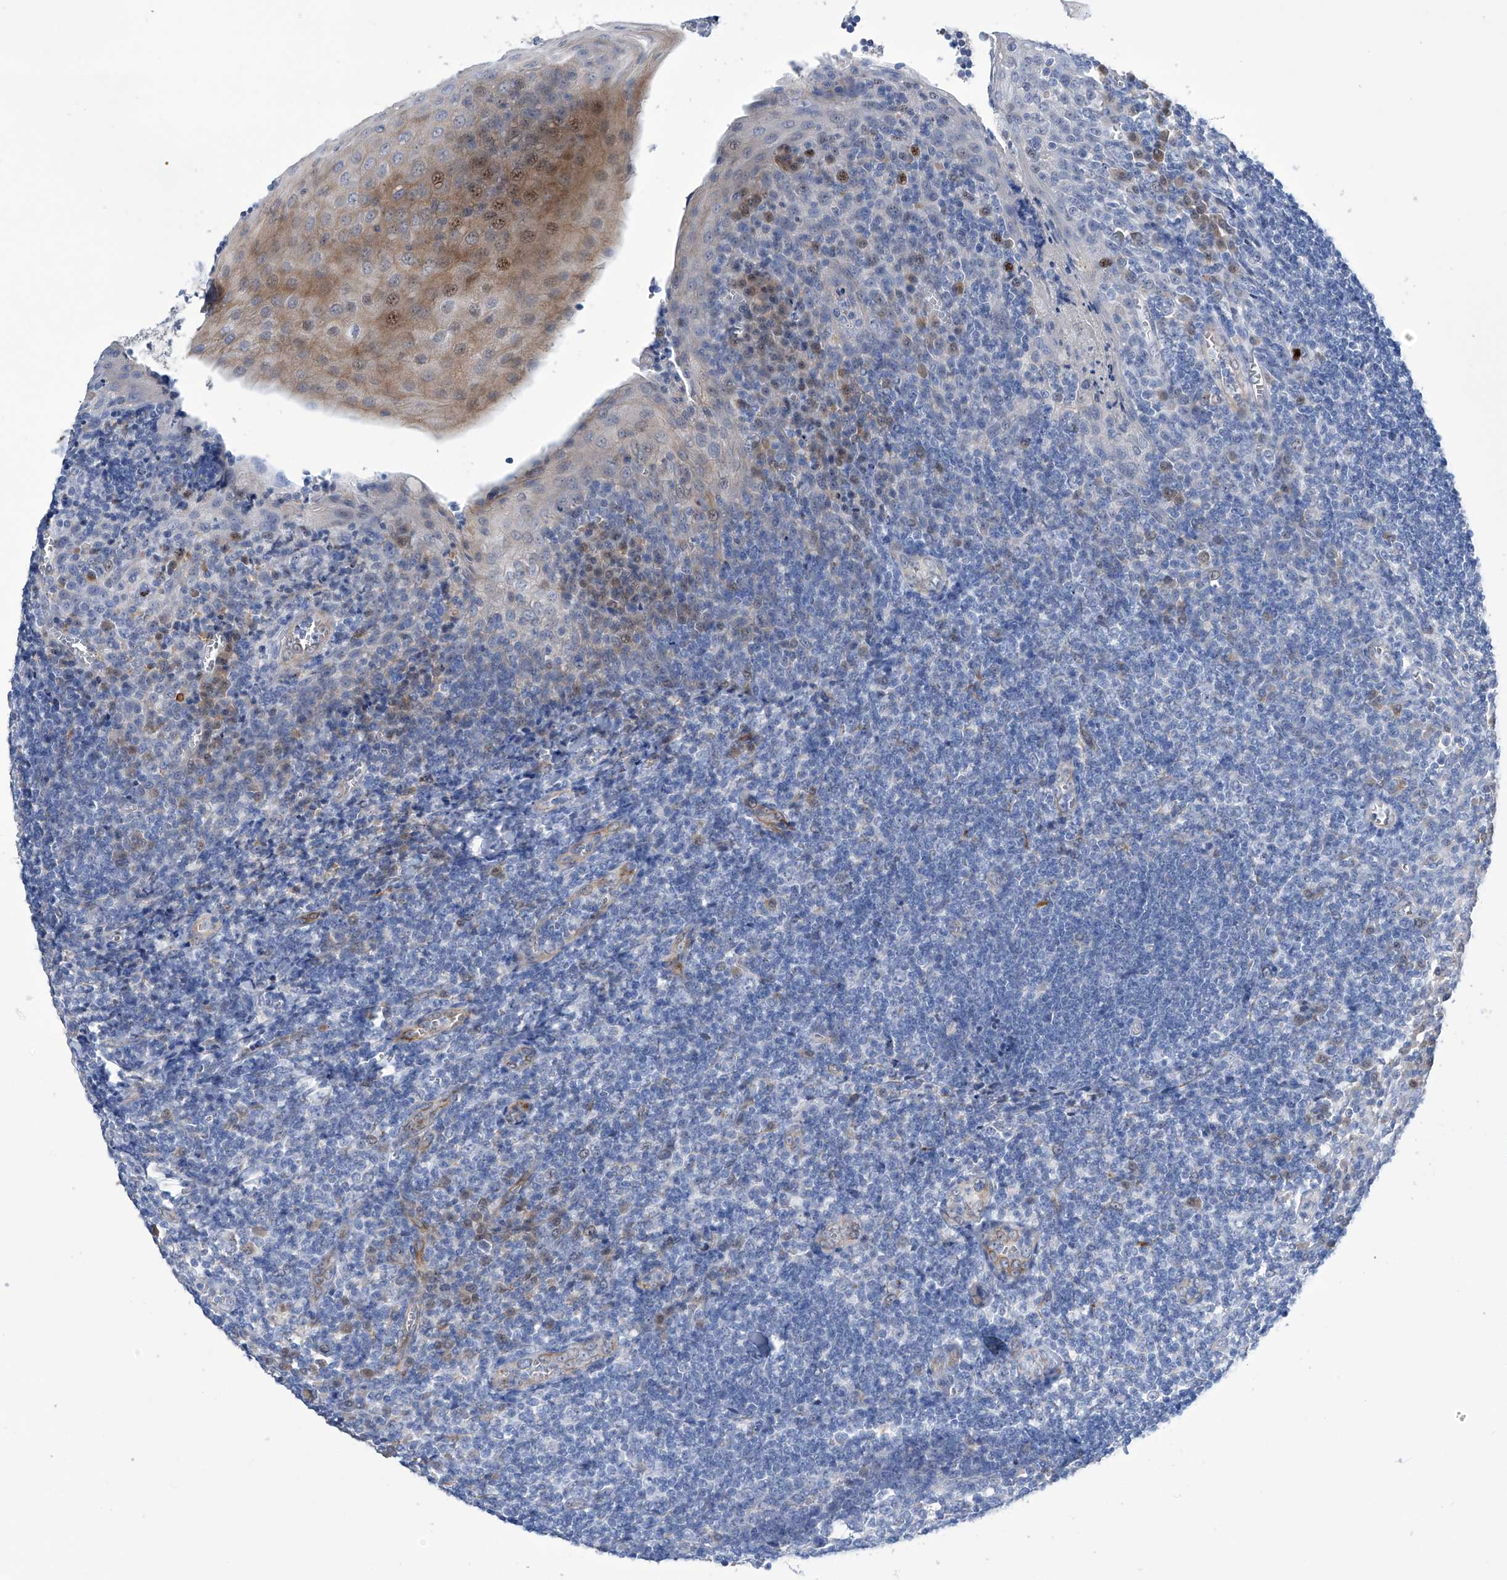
{"staining": {"intensity": "negative", "quantity": "none", "location": "none"}, "tissue": "tonsil", "cell_type": "Germinal center cells", "image_type": "normal", "snomed": [{"axis": "morphology", "description": "Normal tissue, NOS"}, {"axis": "topography", "description": "Tonsil"}], "caption": "IHC micrograph of benign human tonsil stained for a protein (brown), which shows no staining in germinal center cells.", "gene": "PGM3", "patient": {"sex": "male", "age": 27}}